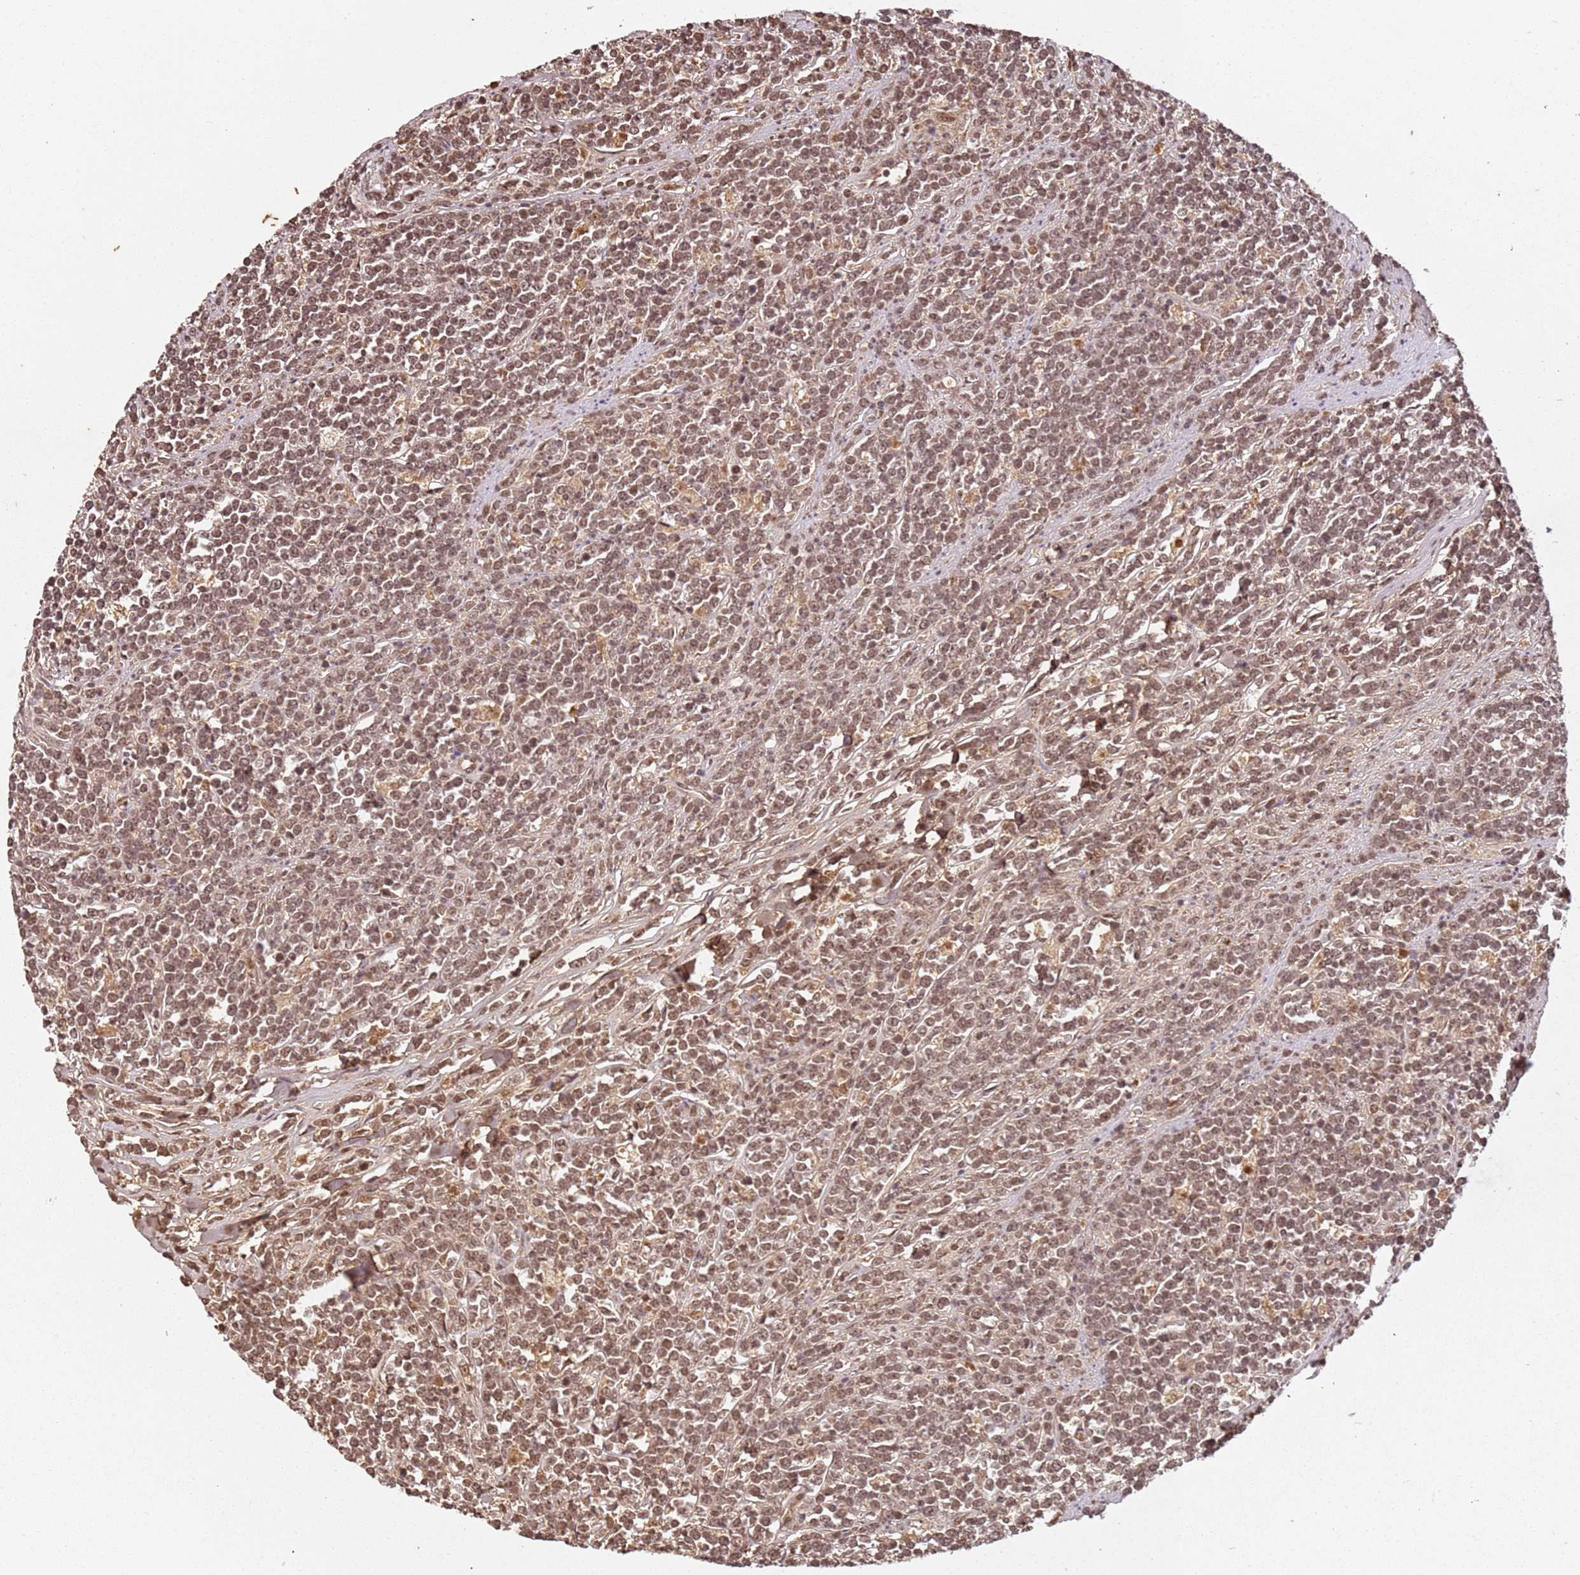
{"staining": {"intensity": "moderate", "quantity": ">75%", "location": "nuclear"}, "tissue": "lymphoma", "cell_type": "Tumor cells", "image_type": "cancer", "snomed": [{"axis": "morphology", "description": "Malignant lymphoma, non-Hodgkin's type, High grade"}, {"axis": "topography", "description": "Small intestine"}, {"axis": "topography", "description": "Colon"}], "caption": "High-grade malignant lymphoma, non-Hodgkin's type was stained to show a protein in brown. There is medium levels of moderate nuclear positivity in about >75% of tumor cells.", "gene": "COL1A2", "patient": {"sex": "male", "age": 8}}